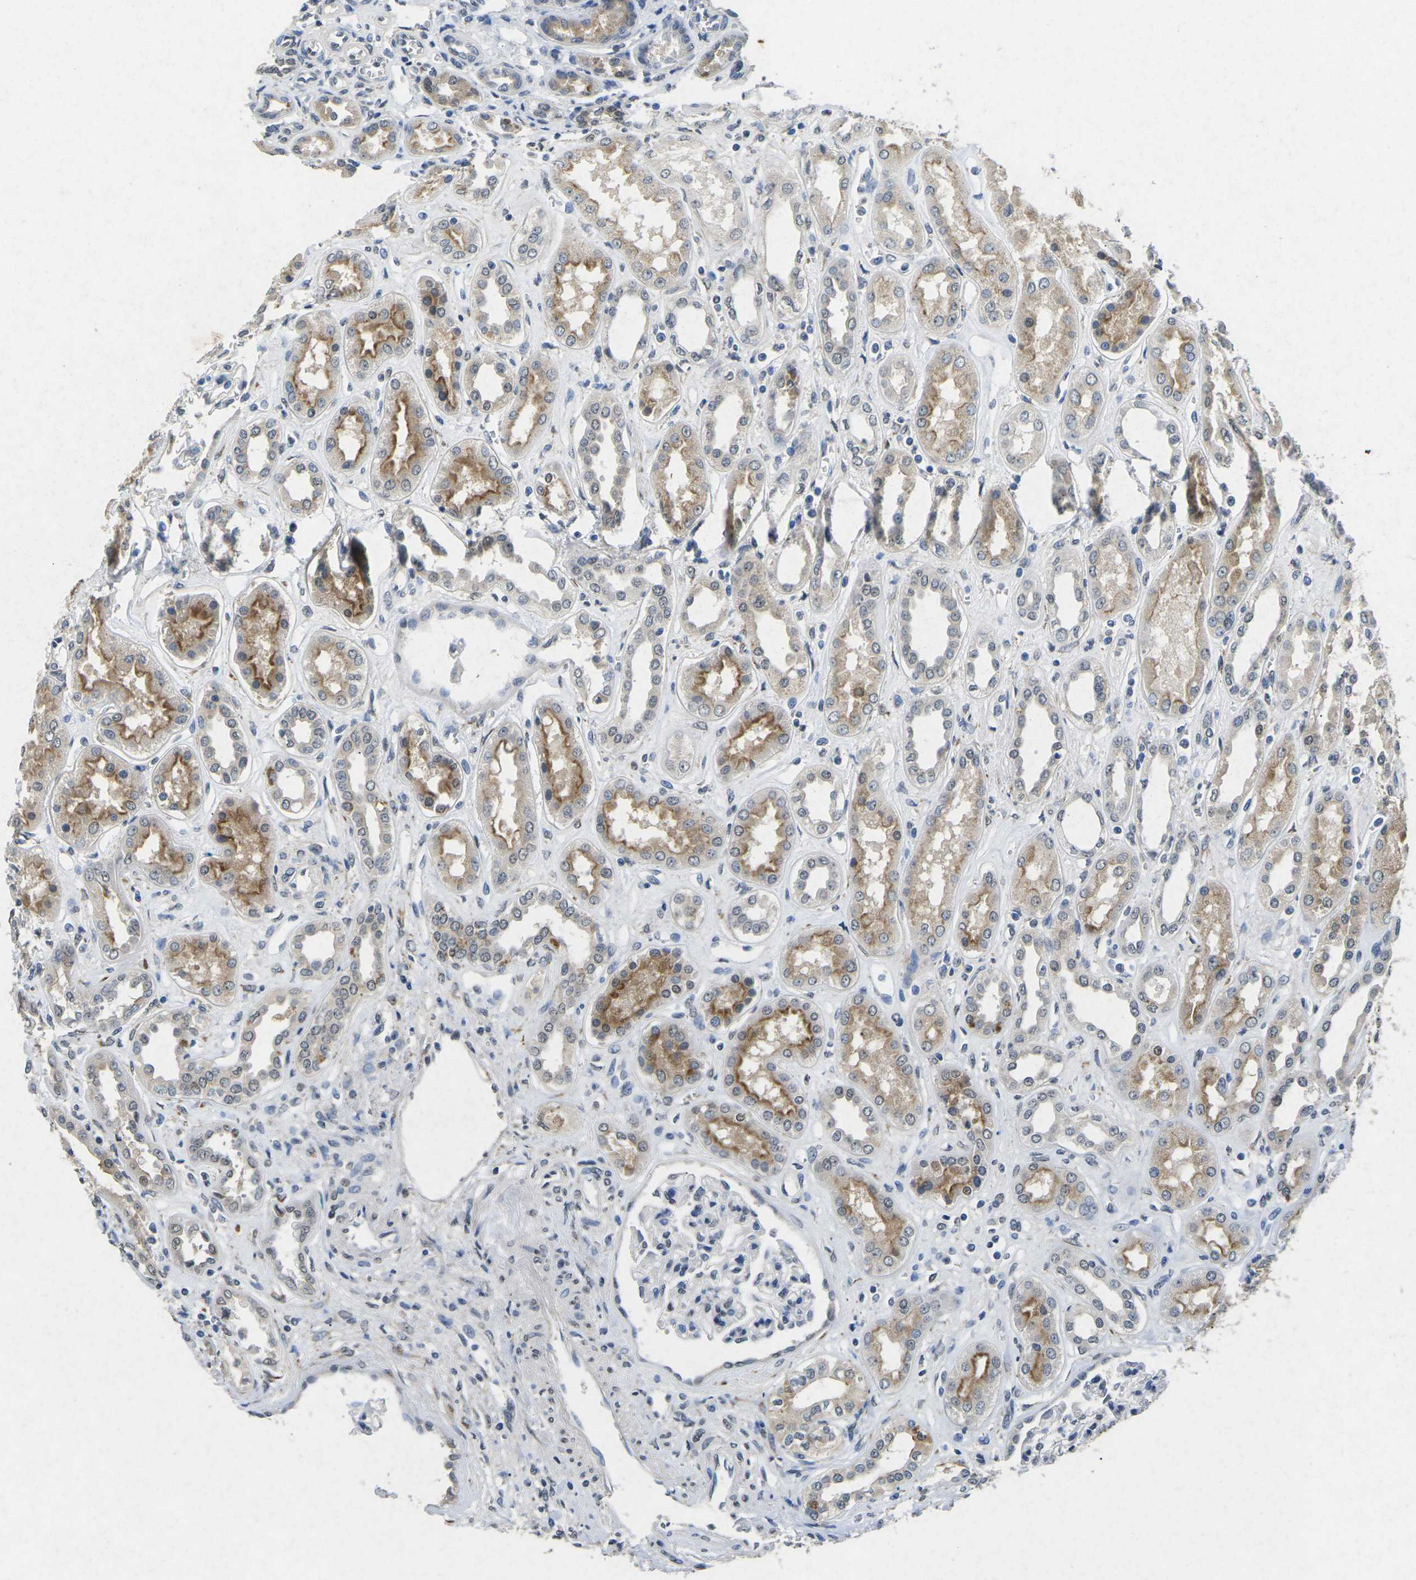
{"staining": {"intensity": "negative", "quantity": "none", "location": "none"}, "tissue": "kidney", "cell_type": "Cells in glomeruli", "image_type": "normal", "snomed": [{"axis": "morphology", "description": "Normal tissue, NOS"}, {"axis": "topography", "description": "Kidney"}], "caption": "DAB immunohistochemical staining of normal human kidney shows no significant positivity in cells in glomeruli. (Immunohistochemistry (ihc), brightfield microscopy, high magnification).", "gene": "SCNN1B", "patient": {"sex": "male", "age": 59}}